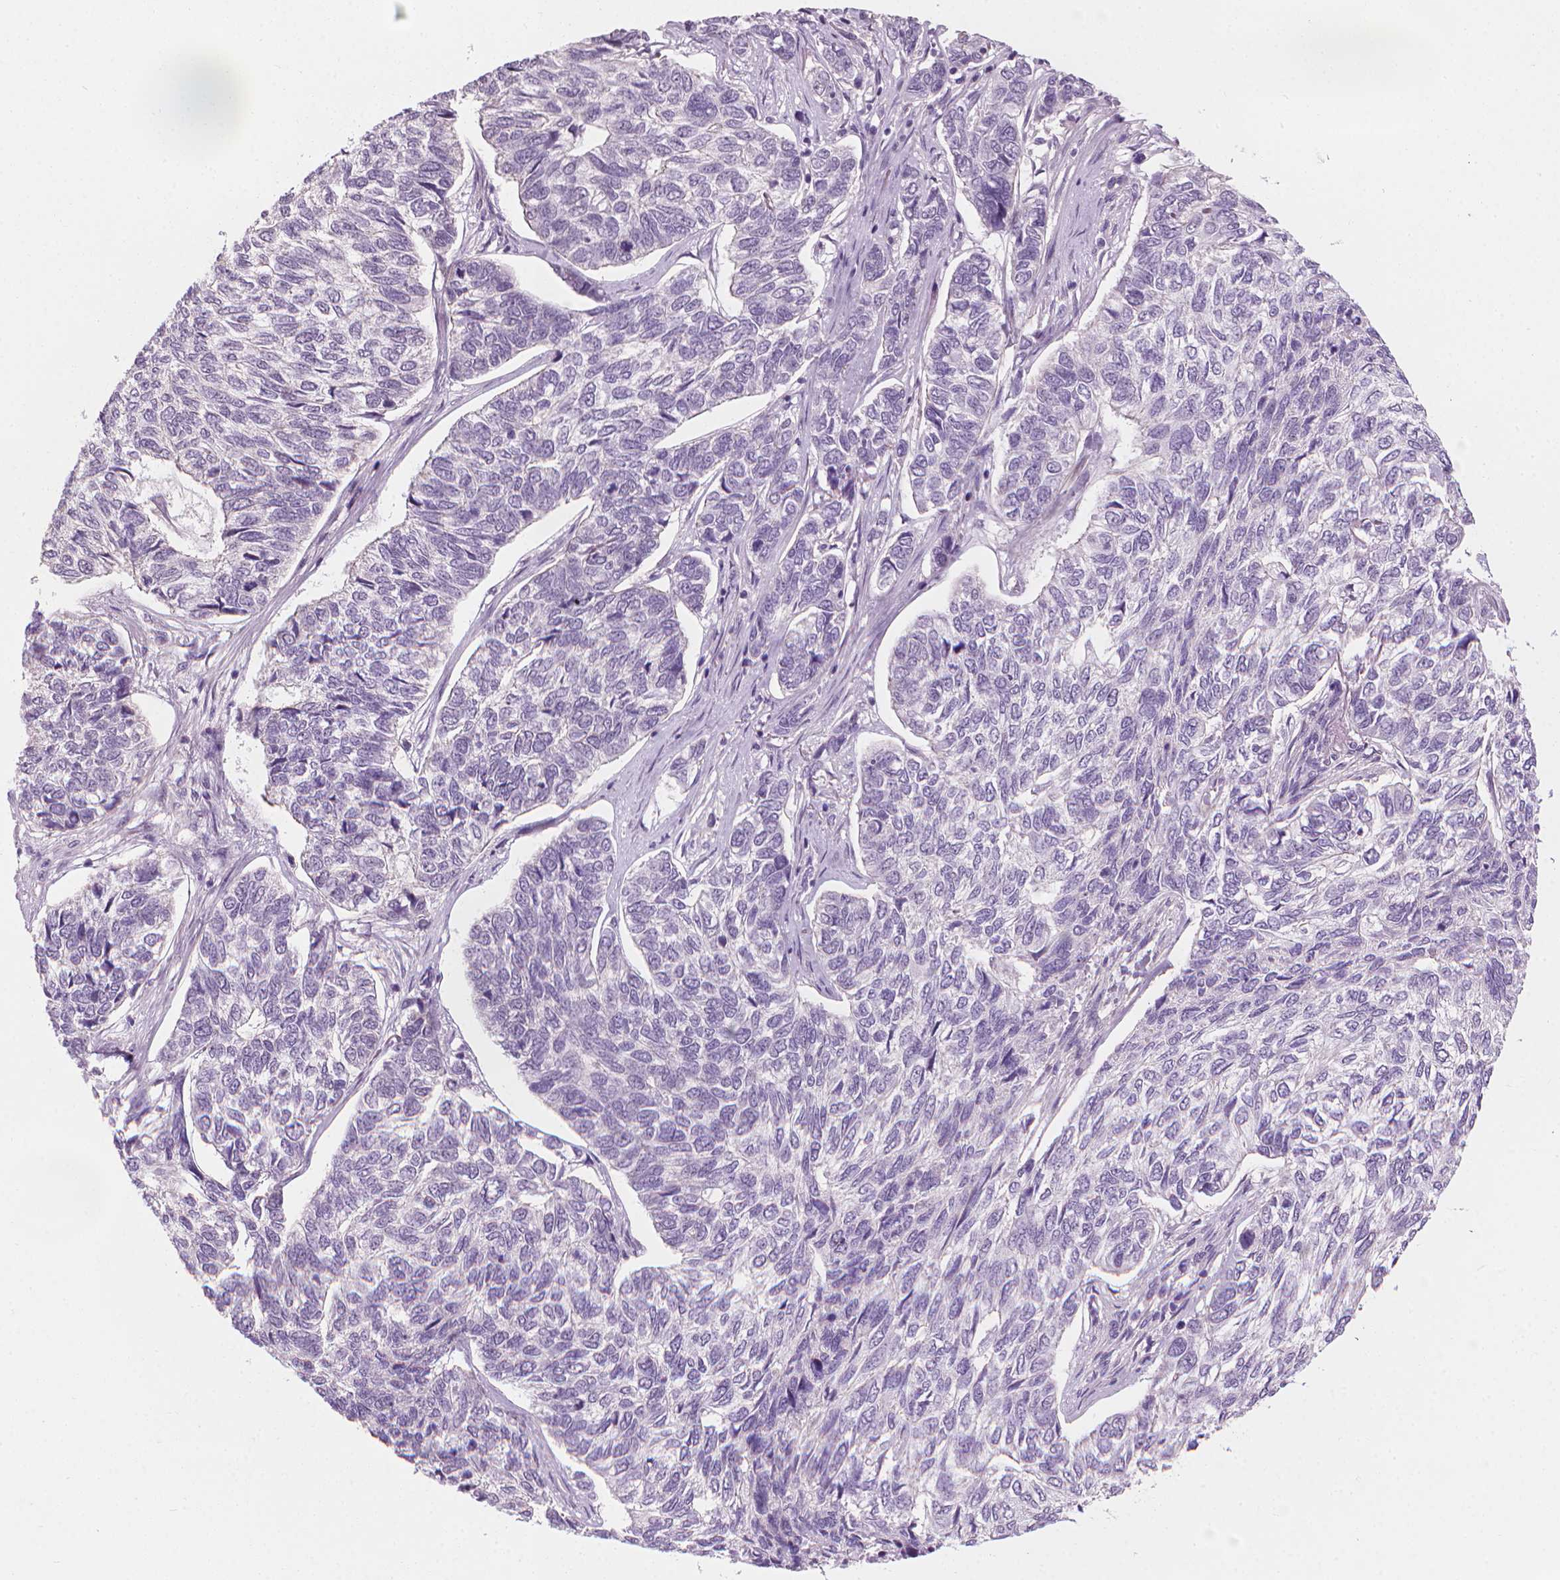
{"staining": {"intensity": "negative", "quantity": "none", "location": "none"}, "tissue": "skin cancer", "cell_type": "Tumor cells", "image_type": "cancer", "snomed": [{"axis": "morphology", "description": "Basal cell carcinoma"}, {"axis": "topography", "description": "Skin"}], "caption": "There is no significant expression in tumor cells of skin basal cell carcinoma.", "gene": "SAXO2", "patient": {"sex": "female", "age": 65}}